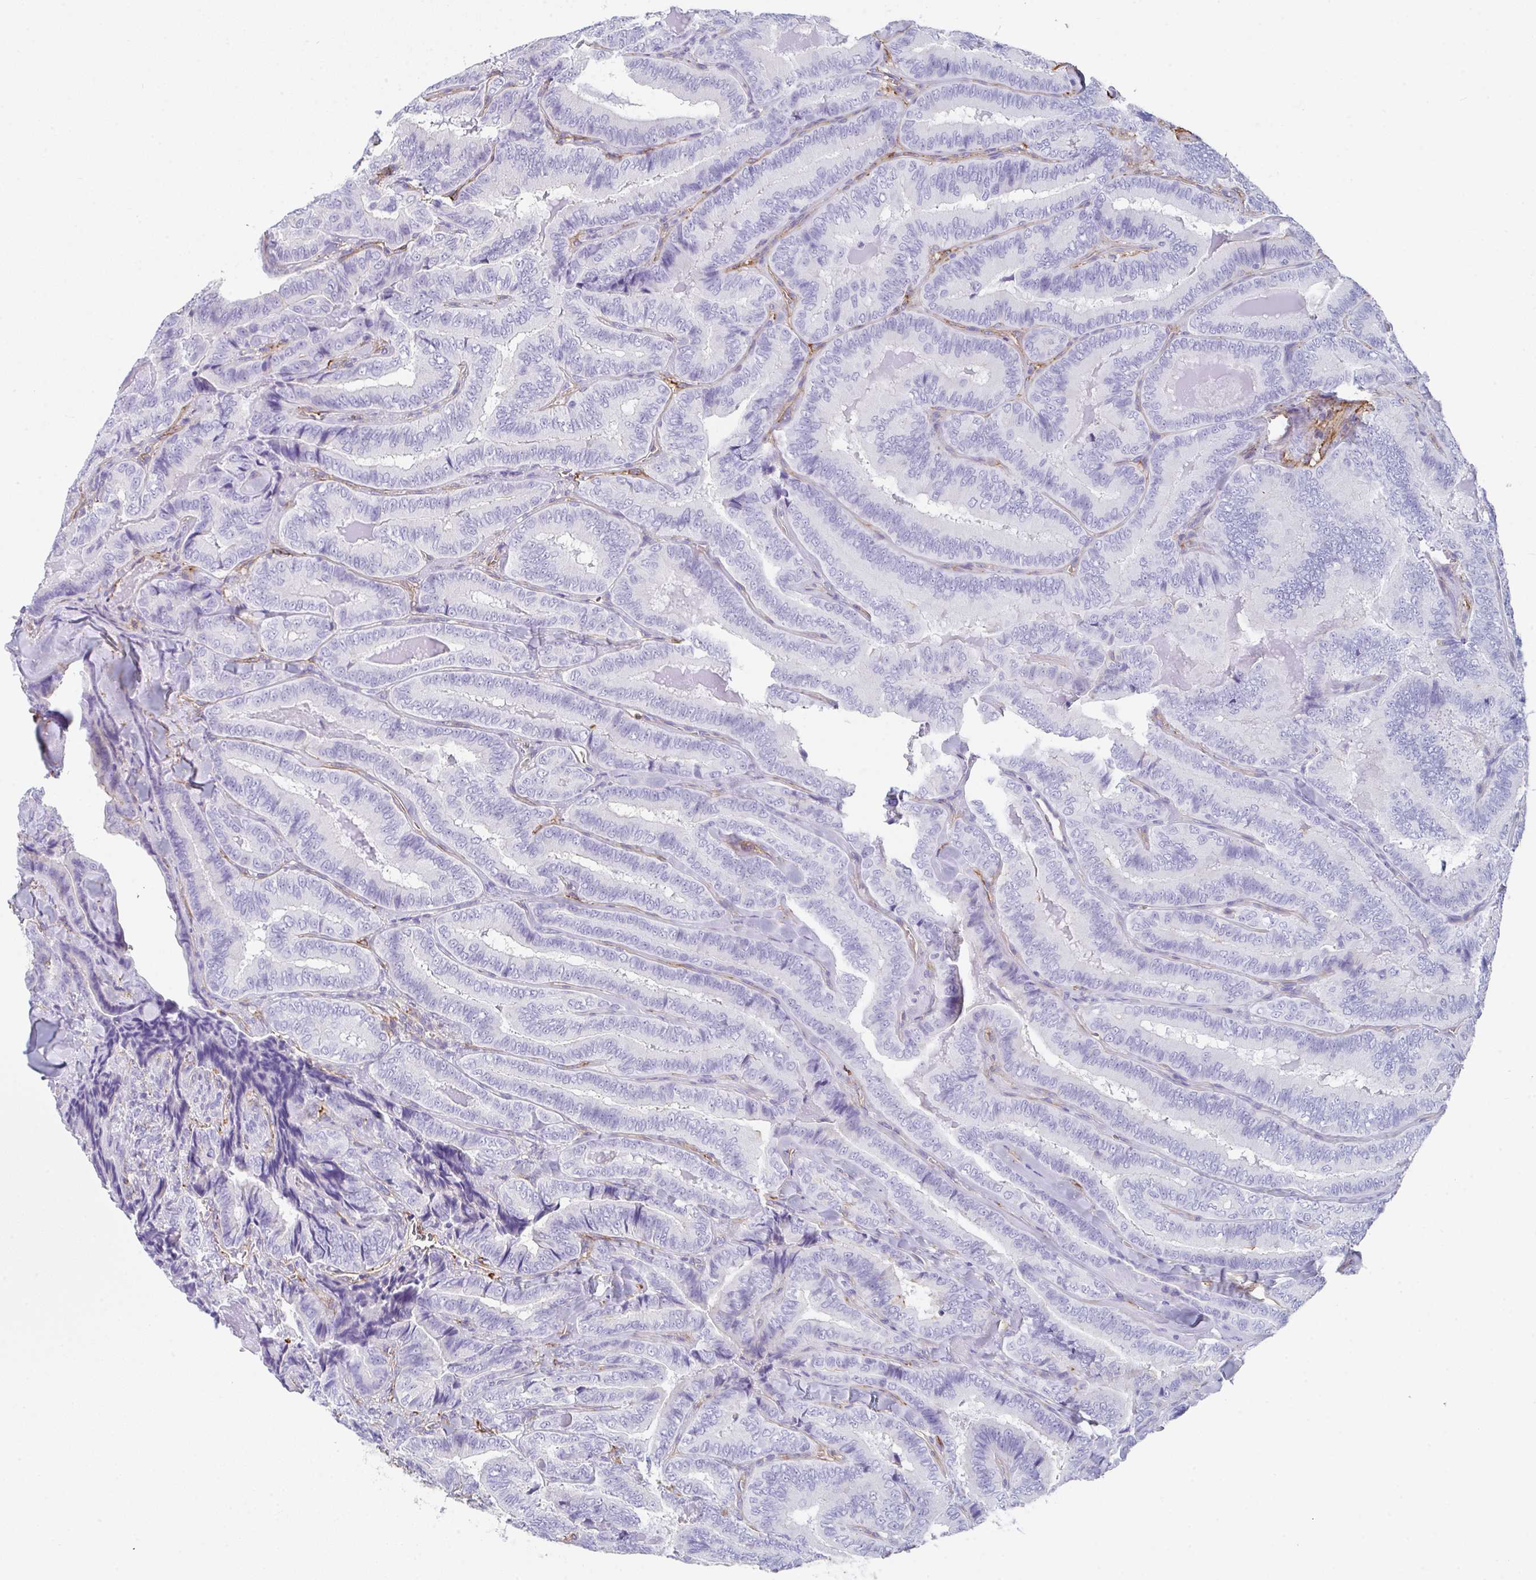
{"staining": {"intensity": "negative", "quantity": "none", "location": "none"}, "tissue": "thyroid cancer", "cell_type": "Tumor cells", "image_type": "cancer", "snomed": [{"axis": "morphology", "description": "Papillary adenocarcinoma, NOS"}, {"axis": "topography", "description": "Thyroid gland"}], "caption": "Protein analysis of thyroid cancer (papillary adenocarcinoma) reveals no significant positivity in tumor cells. Nuclei are stained in blue.", "gene": "DBN1", "patient": {"sex": "male", "age": 61}}